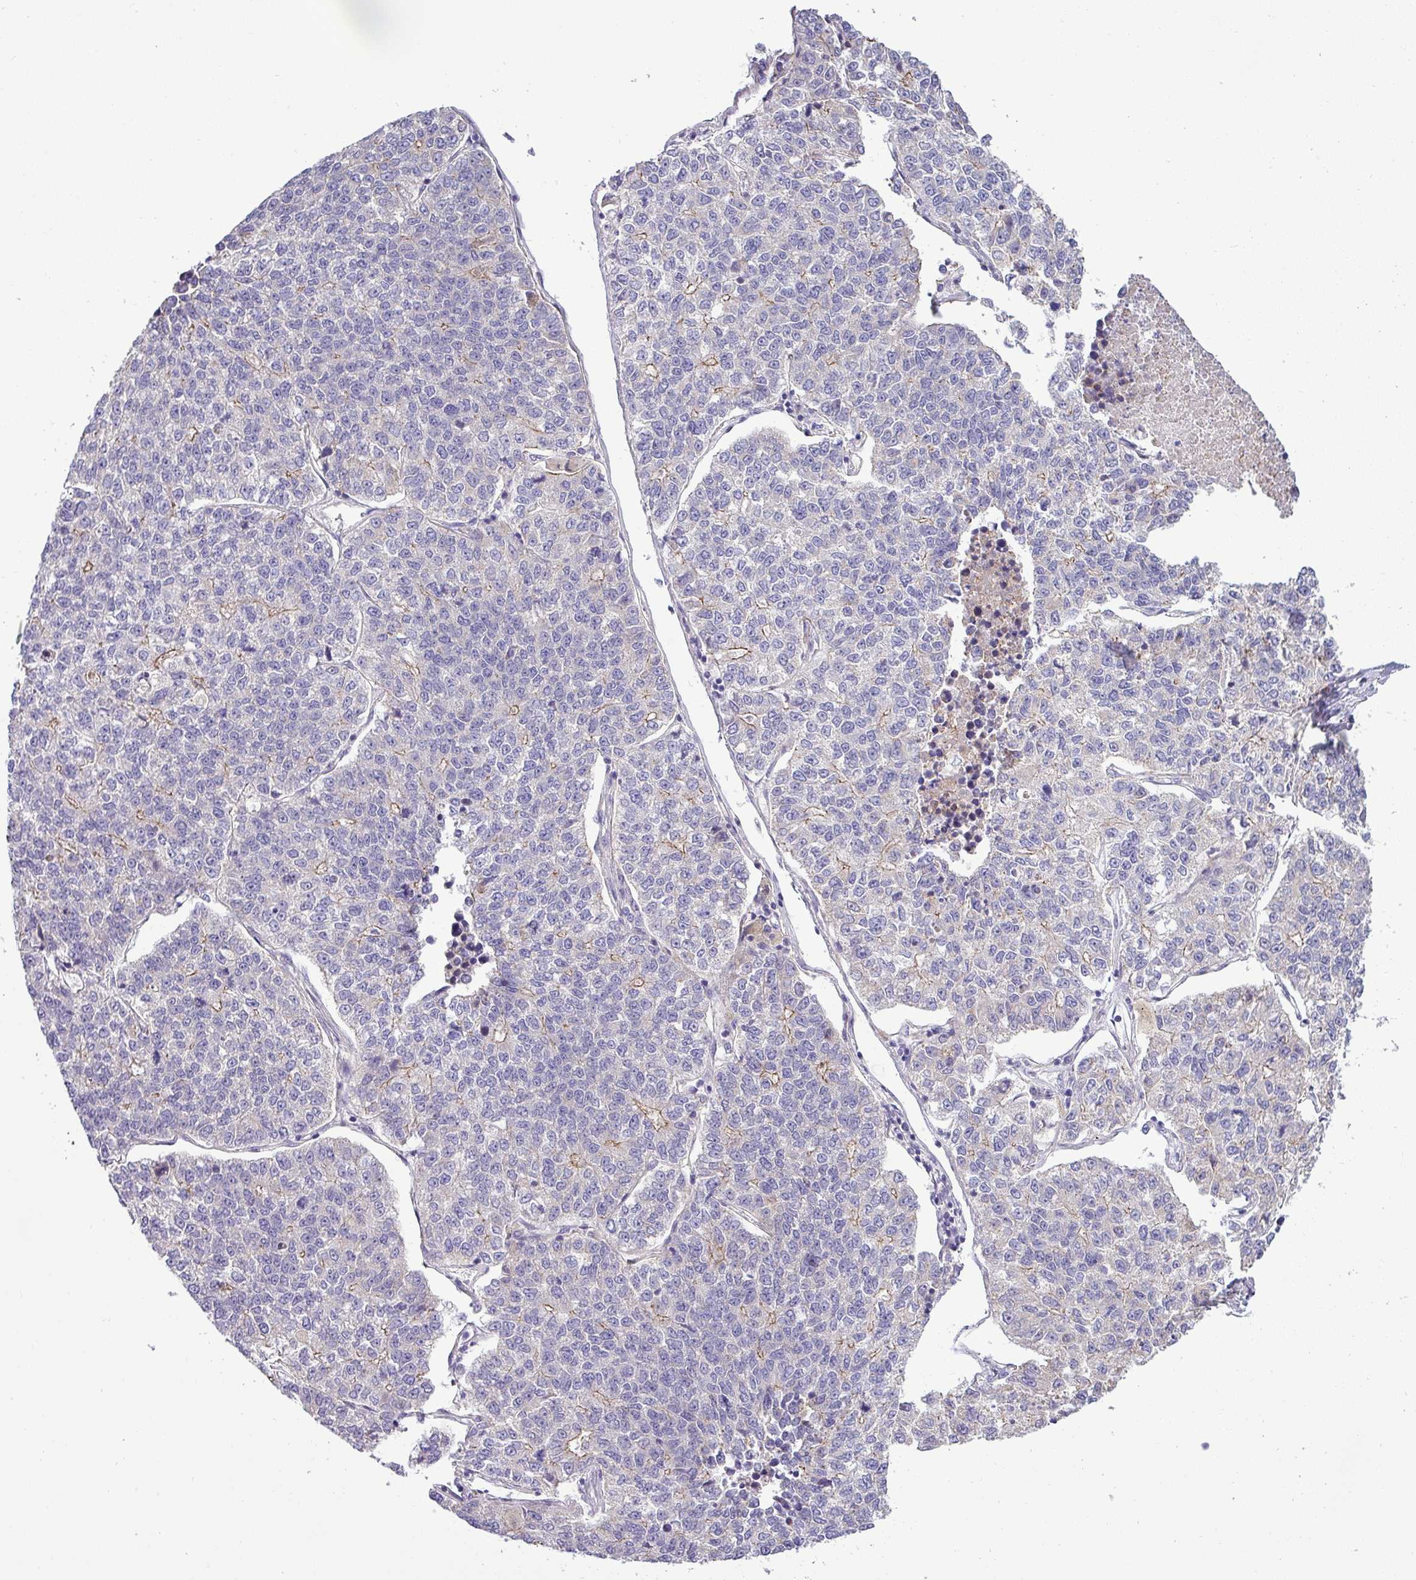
{"staining": {"intensity": "weak", "quantity": "<25%", "location": "cytoplasmic/membranous"}, "tissue": "lung cancer", "cell_type": "Tumor cells", "image_type": "cancer", "snomed": [{"axis": "morphology", "description": "Adenocarcinoma, NOS"}, {"axis": "topography", "description": "Lung"}], "caption": "An immunohistochemistry (IHC) histopathology image of lung cancer (adenocarcinoma) is shown. There is no staining in tumor cells of lung cancer (adenocarcinoma). (Brightfield microscopy of DAB (3,3'-diaminobenzidine) IHC at high magnification).", "gene": "ACAP3", "patient": {"sex": "male", "age": 49}}